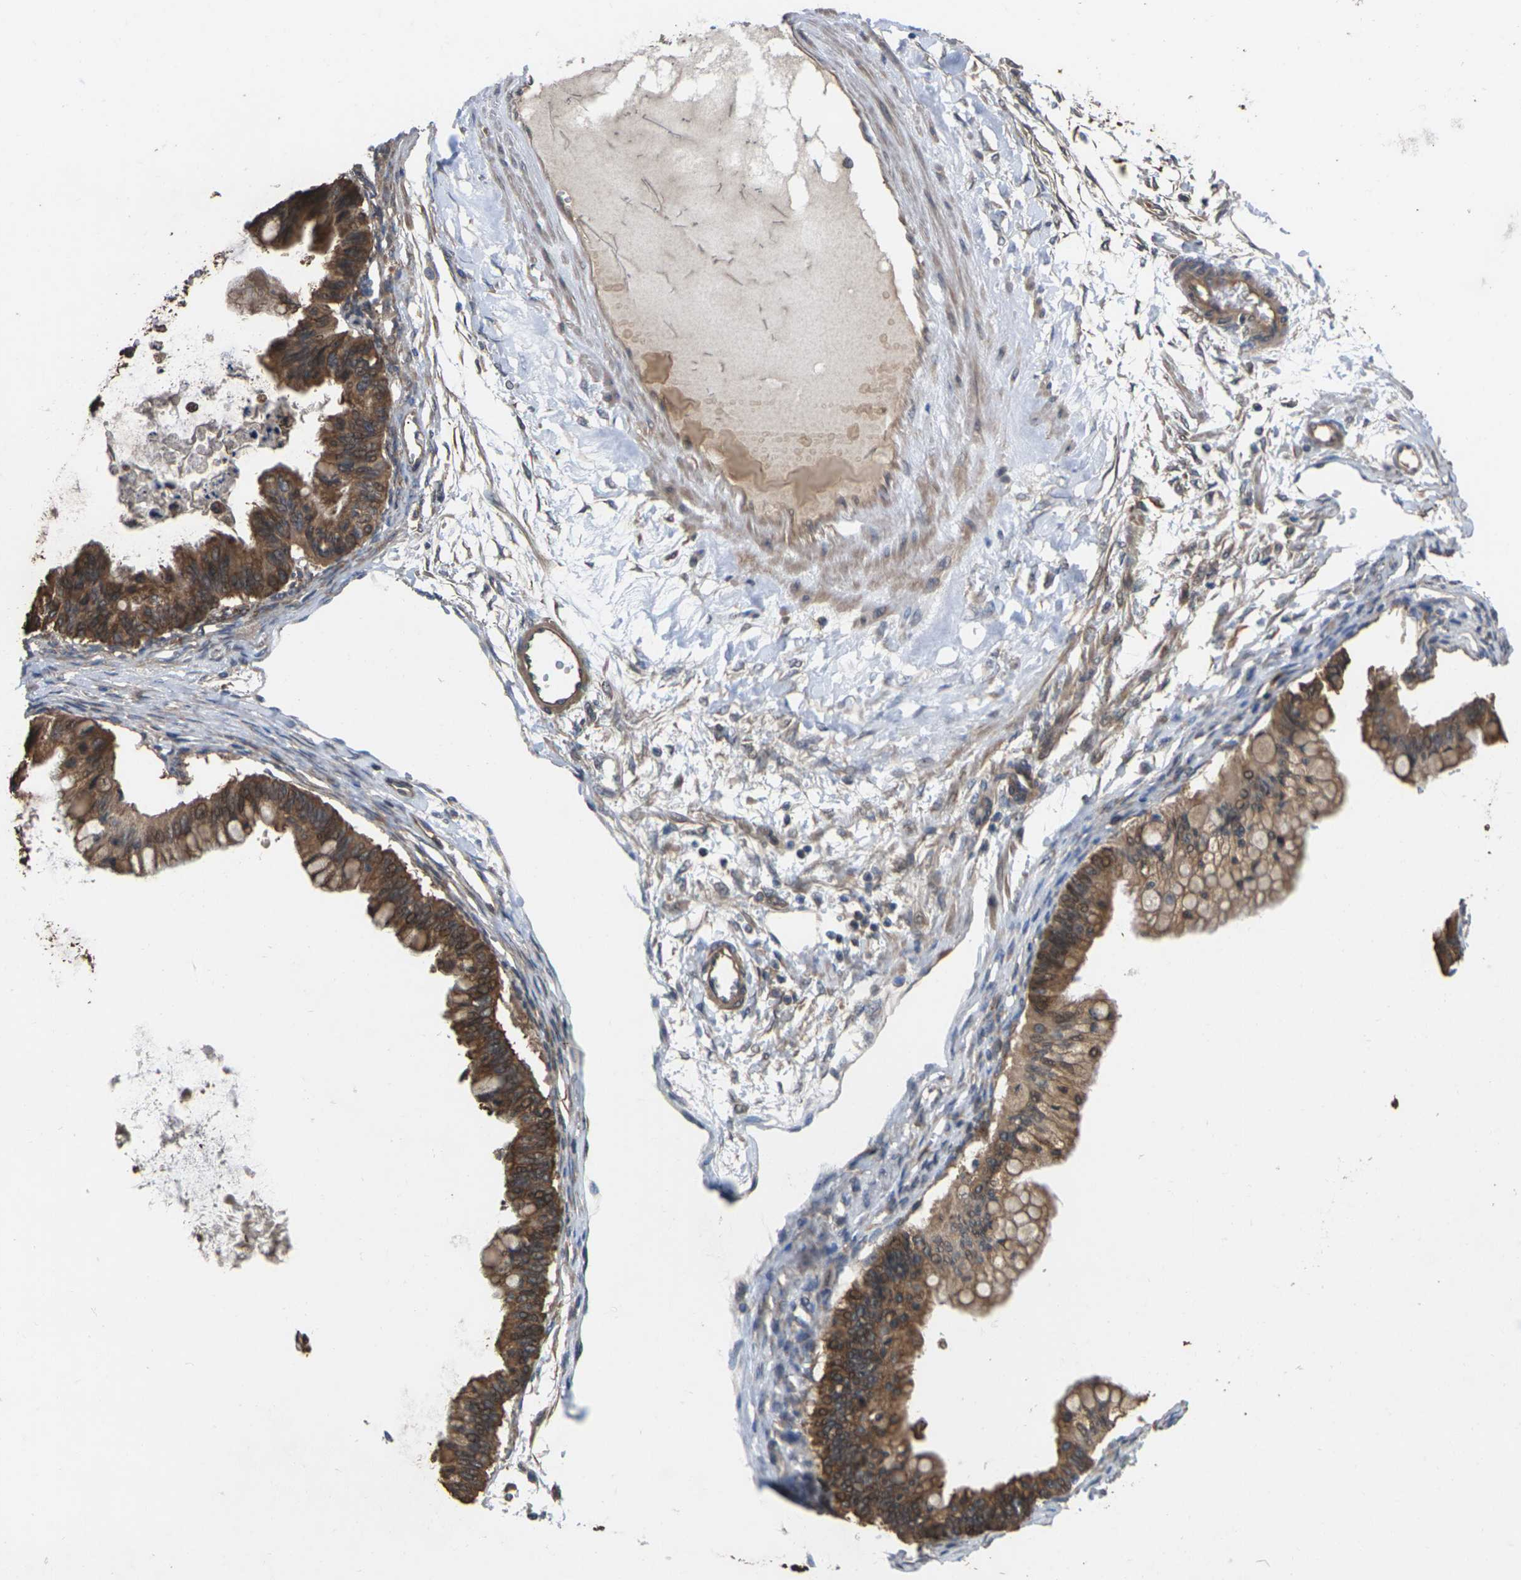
{"staining": {"intensity": "moderate", "quantity": ">75%", "location": "cytoplasmic/membranous"}, "tissue": "ovarian cancer", "cell_type": "Tumor cells", "image_type": "cancer", "snomed": [{"axis": "morphology", "description": "Cystadenocarcinoma, mucinous, NOS"}, {"axis": "topography", "description": "Ovary"}], "caption": "Ovarian cancer (mucinous cystadenocarcinoma) was stained to show a protein in brown. There is medium levels of moderate cytoplasmic/membranous staining in about >75% of tumor cells. Nuclei are stained in blue.", "gene": "TIAM1", "patient": {"sex": "female", "age": 57}}